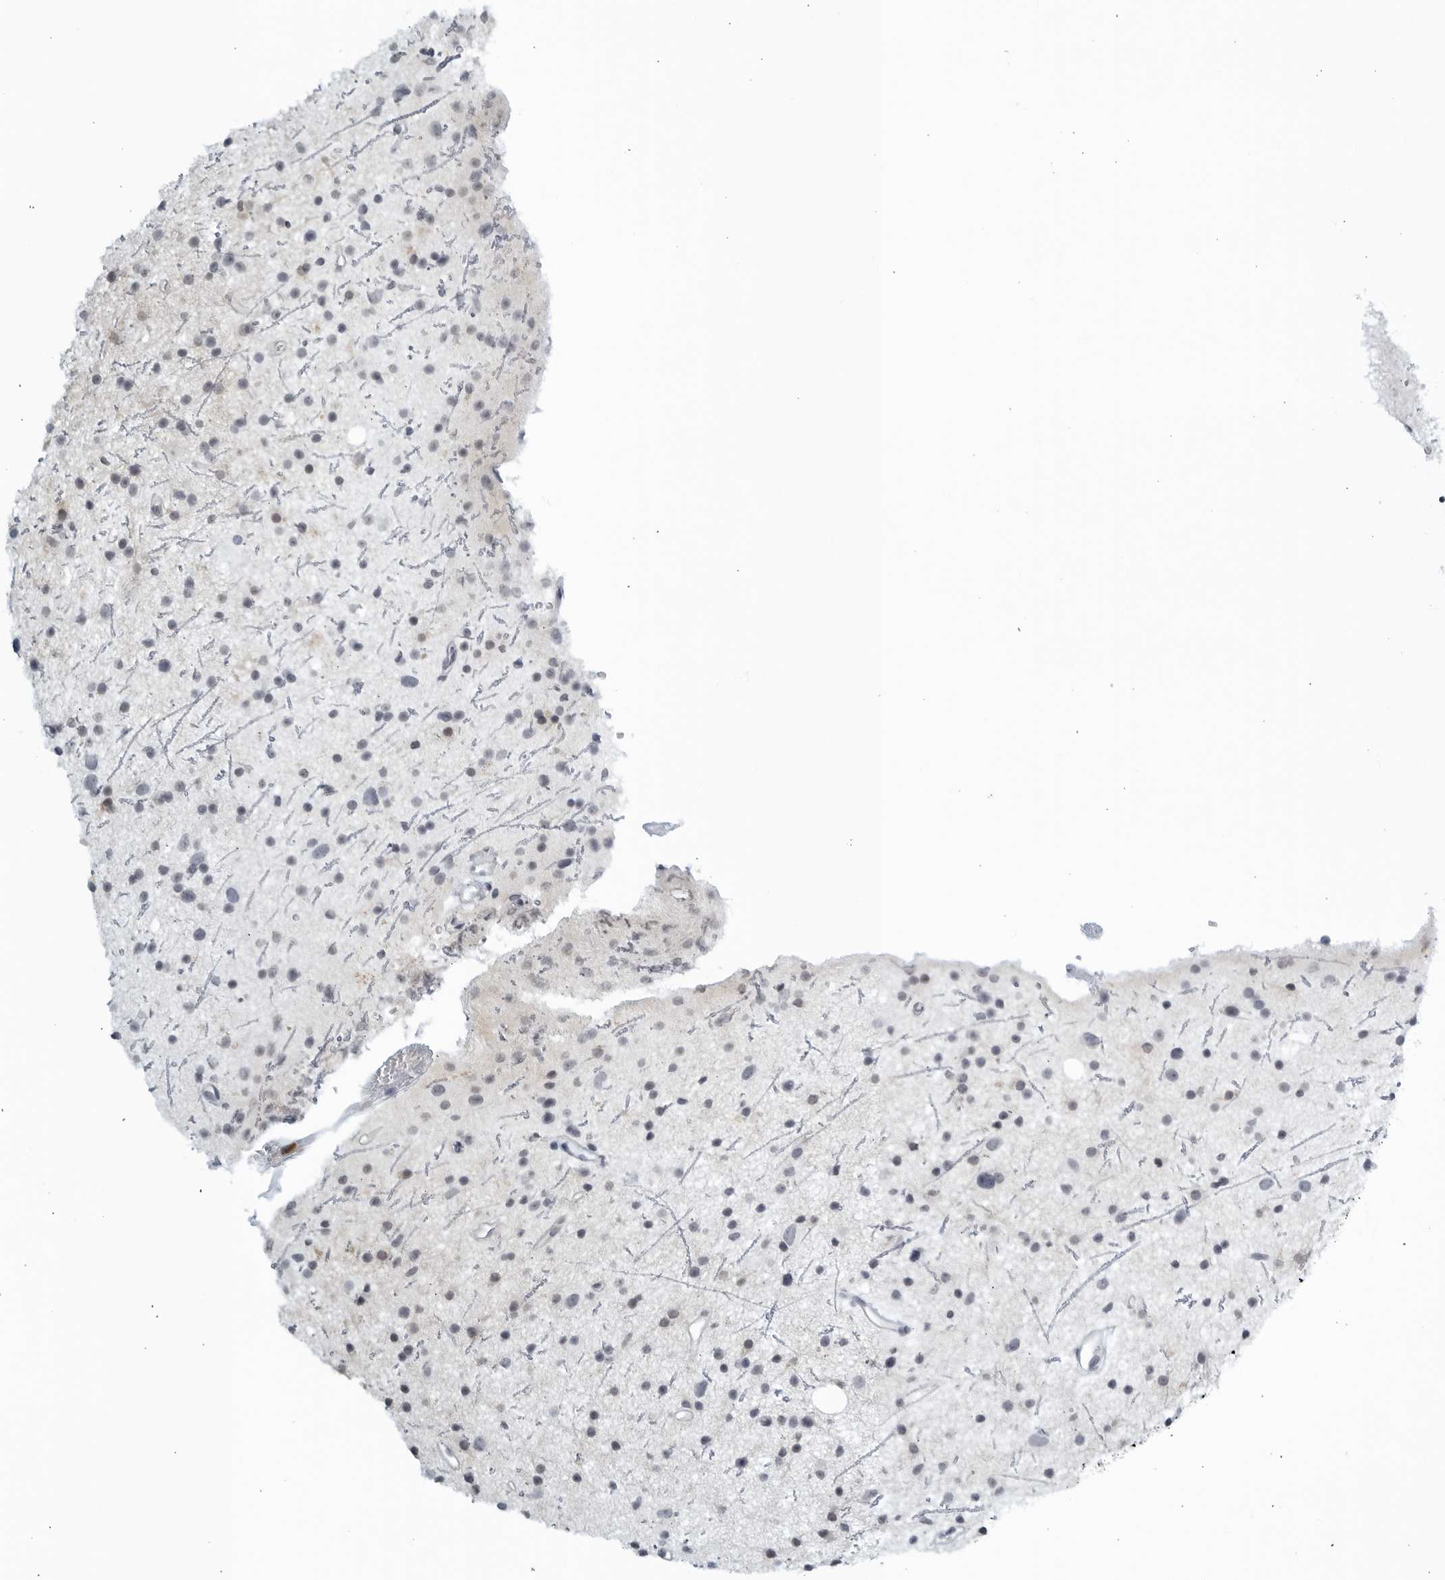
{"staining": {"intensity": "negative", "quantity": "none", "location": "none"}, "tissue": "glioma", "cell_type": "Tumor cells", "image_type": "cancer", "snomed": [{"axis": "morphology", "description": "Glioma, malignant, Low grade"}, {"axis": "topography", "description": "Cerebral cortex"}], "caption": "The histopathology image shows no significant expression in tumor cells of glioma.", "gene": "KLK7", "patient": {"sex": "female", "age": 39}}